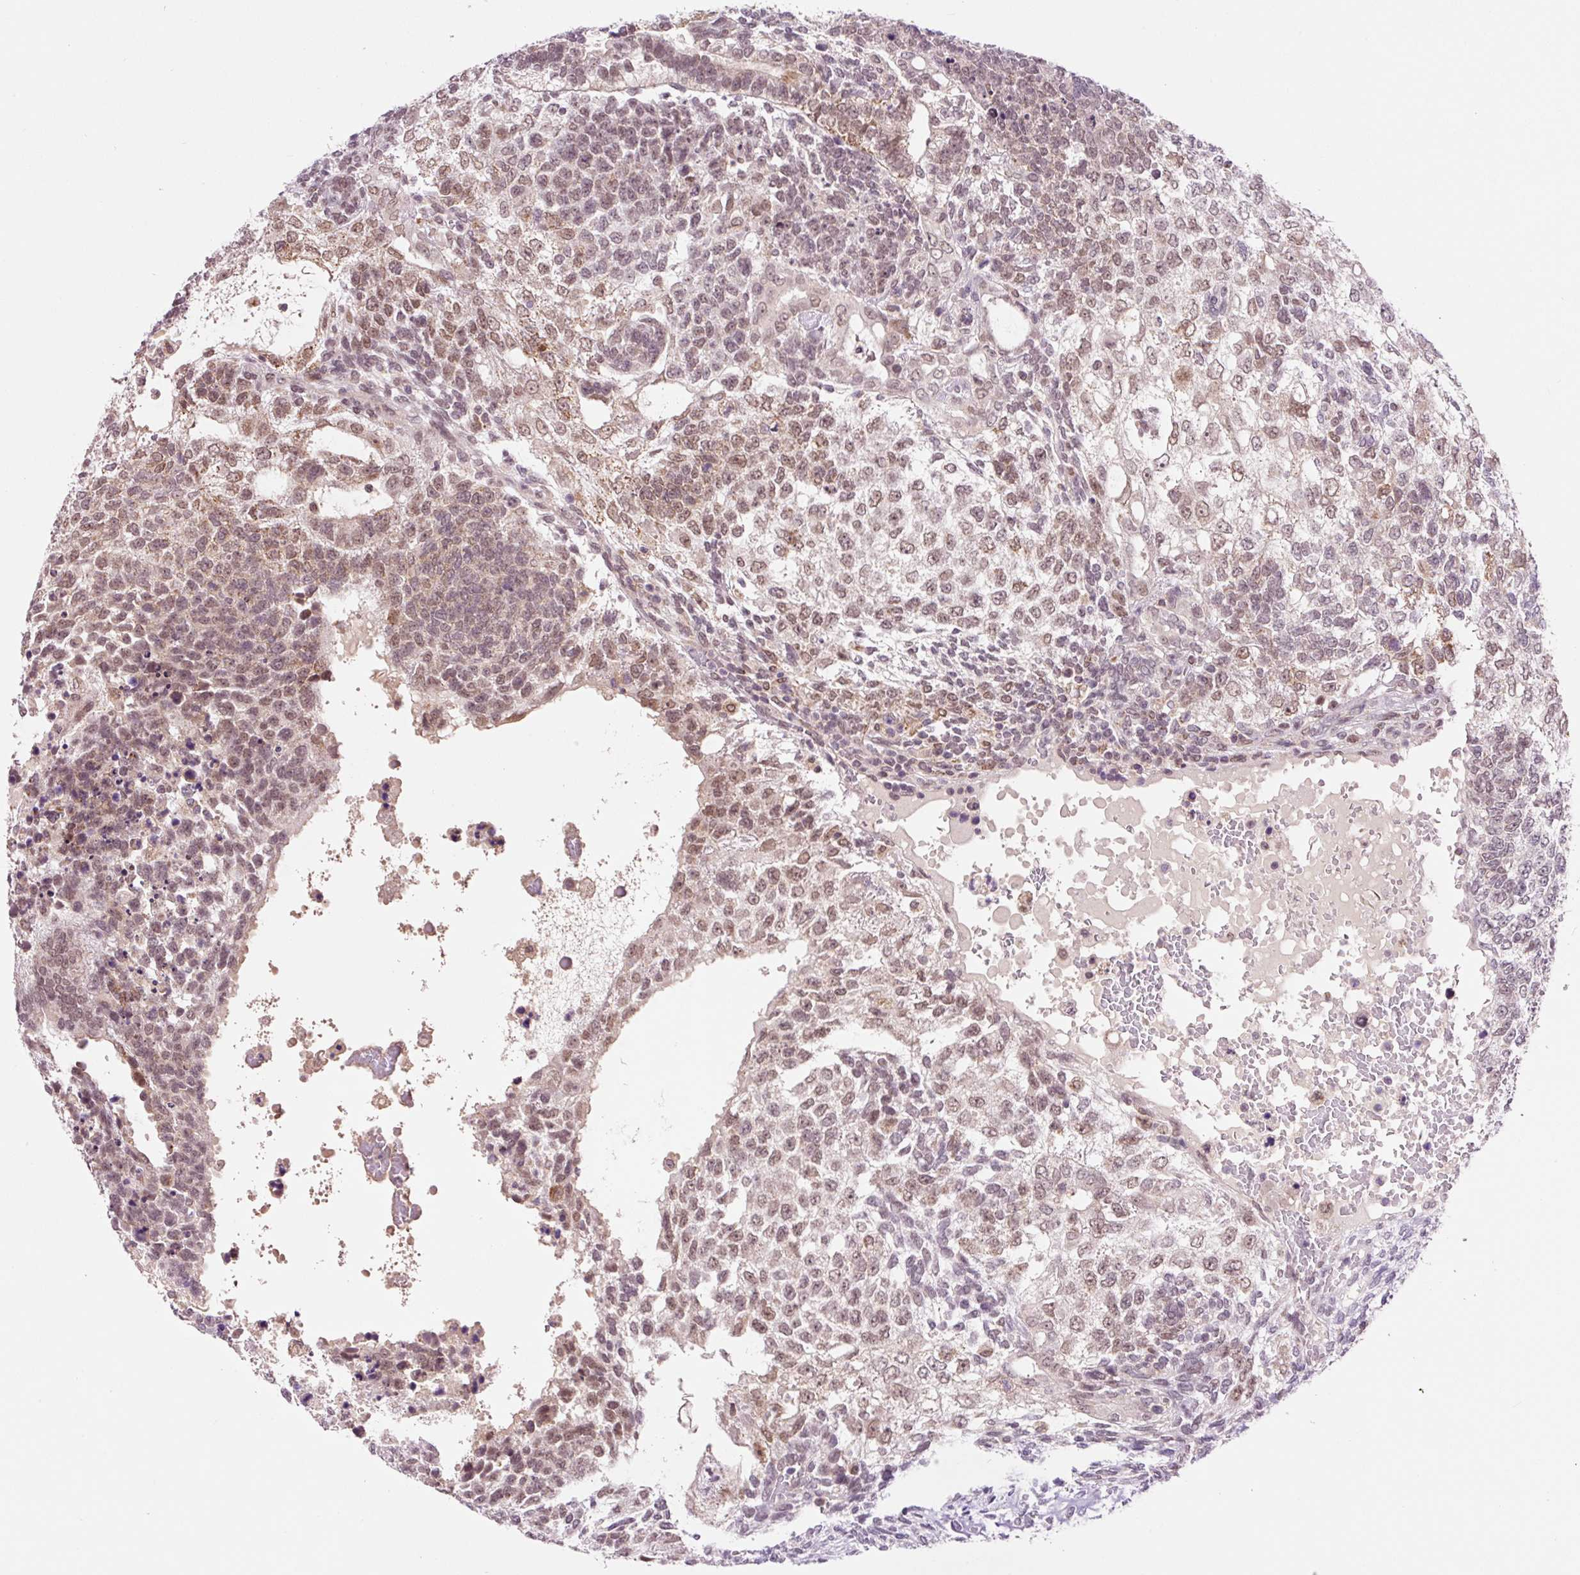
{"staining": {"intensity": "moderate", "quantity": "25%-75%", "location": "cytoplasmic/membranous,nuclear"}, "tissue": "testis cancer", "cell_type": "Tumor cells", "image_type": "cancer", "snomed": [{"axis": "morphology", "description": "Carcinoma, Embryonal, NOS"}, {"axis": "topography", "description": "Testis"}], "caption": "About 25%-75% of tumor cells in testis cancer reveal moderate cytoplasmic/membranous and nuclear protein expression as visualized by brown immunohistochemical staining.", "gene": "PCK2", "patient": {"sex": "male", "age": 23}}